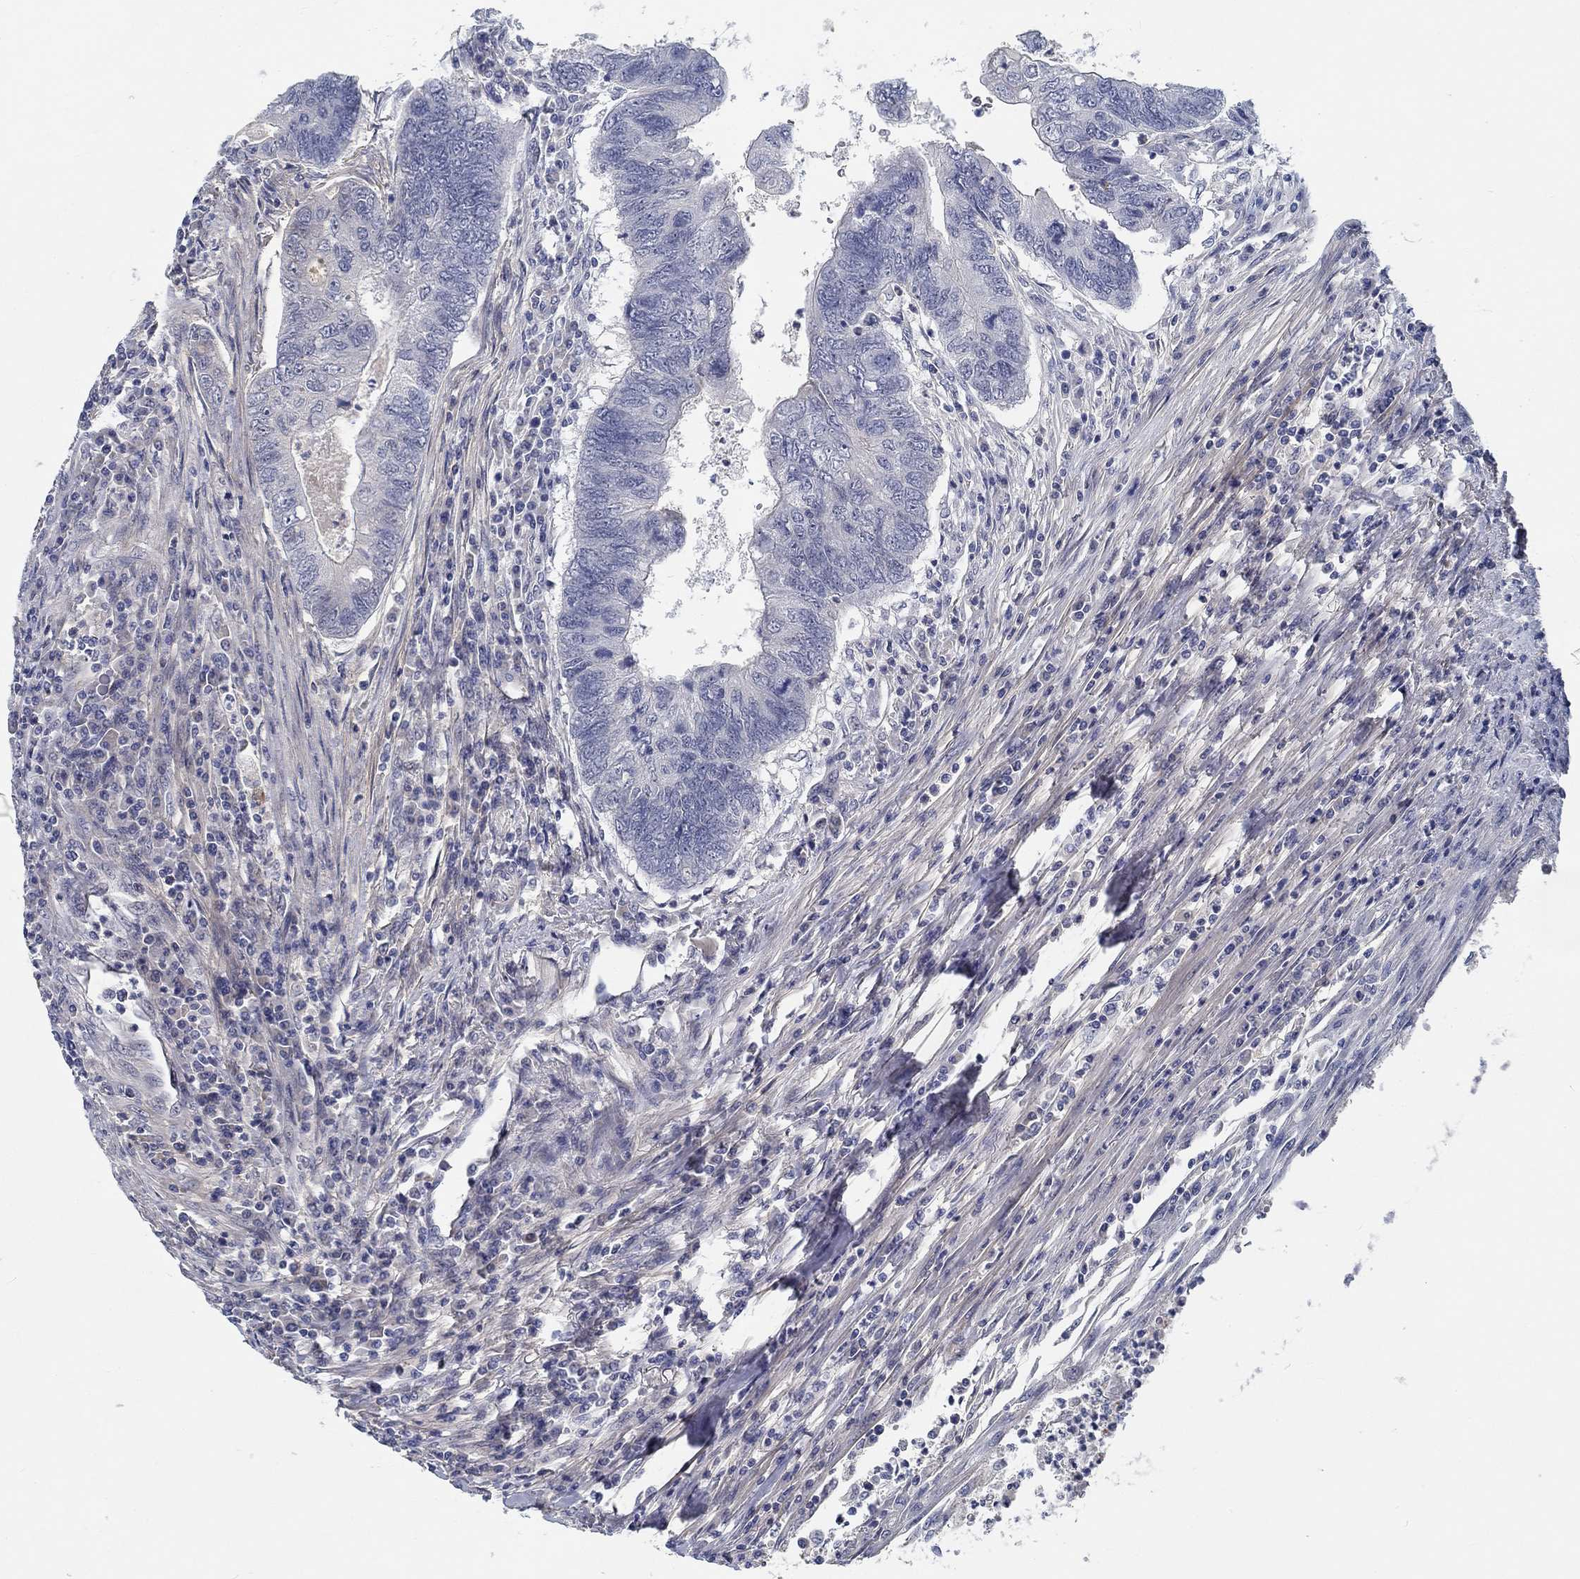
{"staining": {"intensity": "negative", "quantity": "none", "location": "none"}, "tissue": "colorectal cancer", "cell_type": "Tumor cells", "image_type": "cancer", "snomed": [{"axis": "morphology", "description": "Adenocarcinoma, NOS"}, {"axis": "topography", "description": "Colon"}], "caption": "Tumor cells are negative for brown protein staining in adenocarcinoma (colorectal).", "gene": "MYBPC1", "patient": {"sex": "female", "age": 67}}